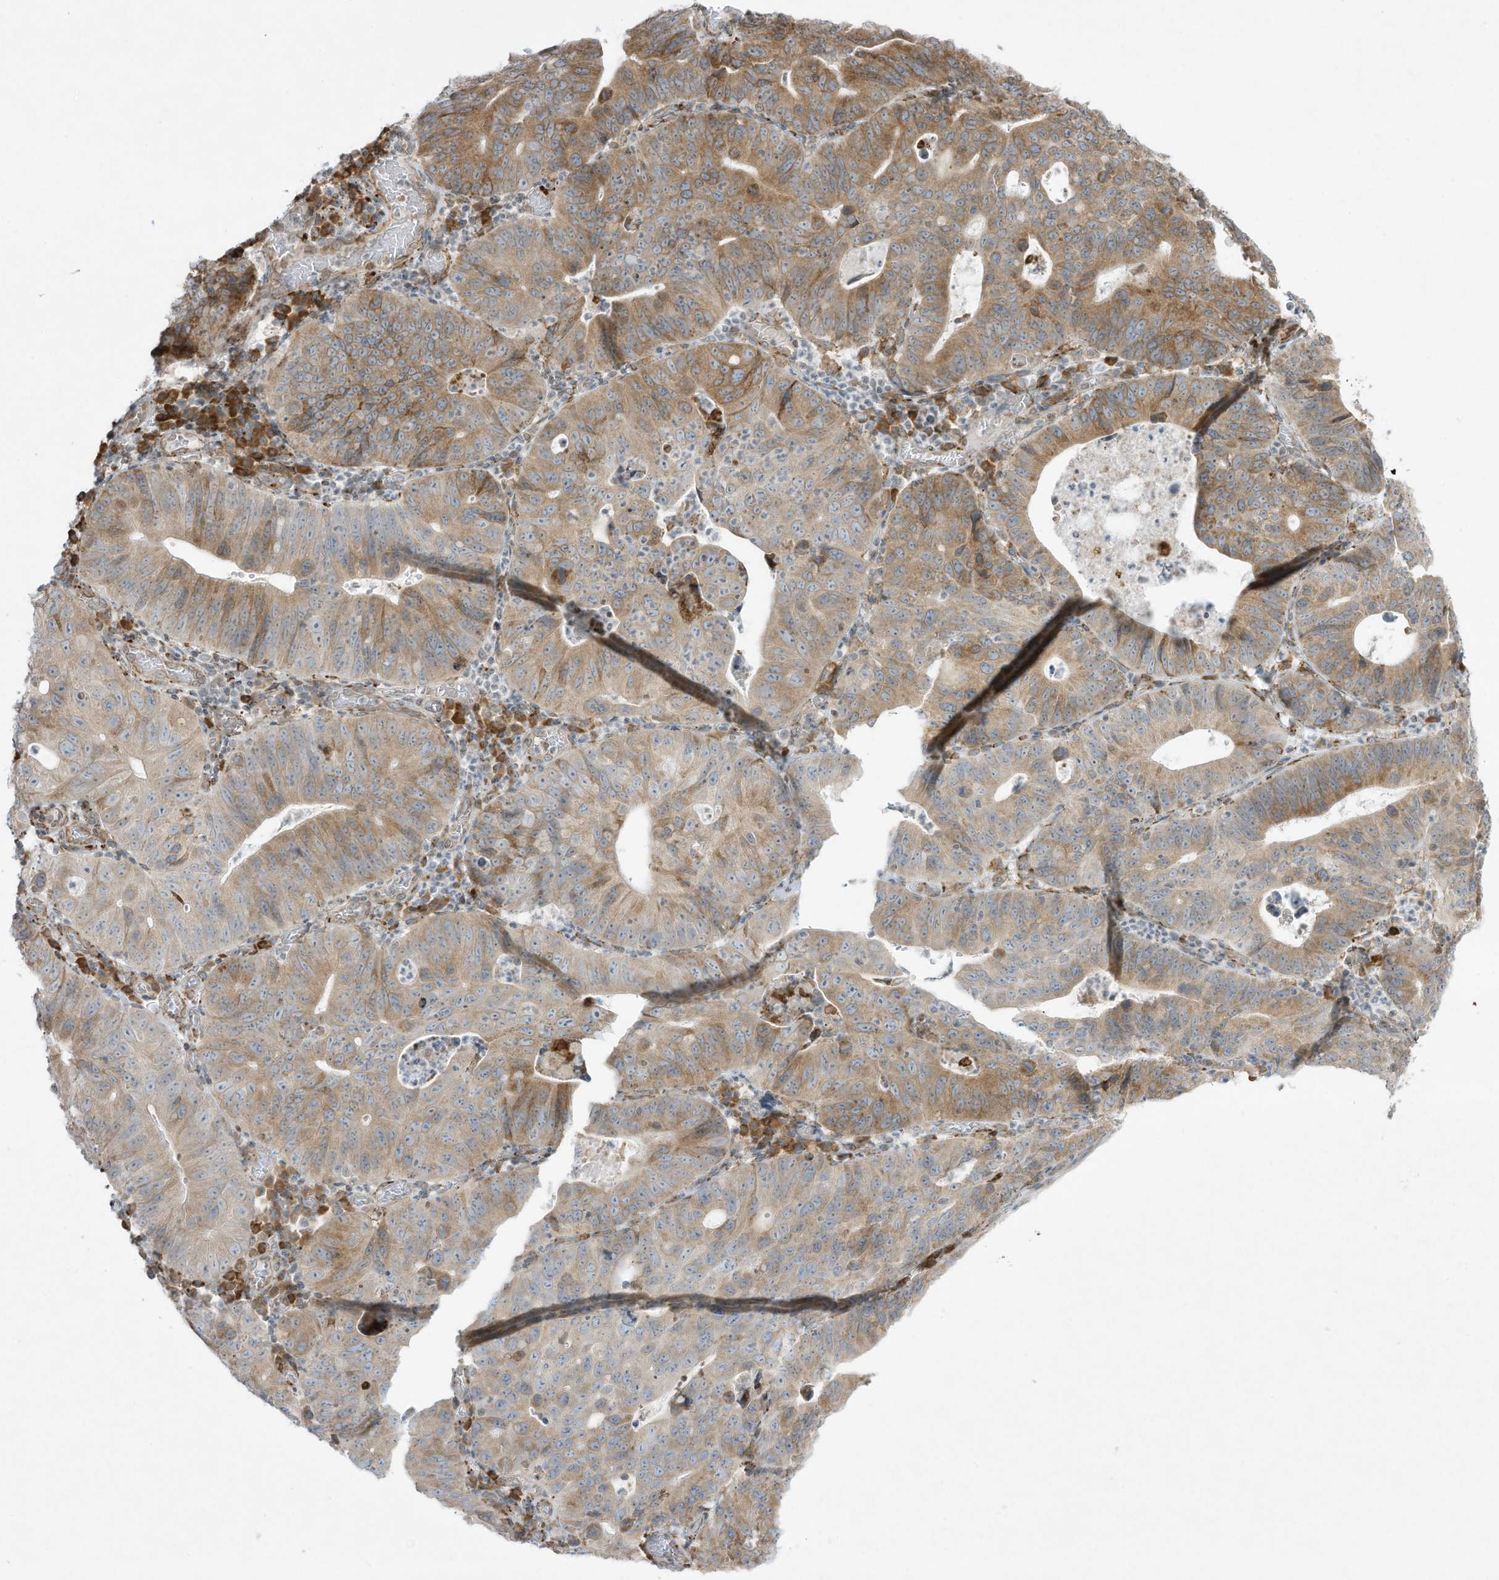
{"staining": {"intensity": "moderate", "quantity": ">75%", "location": "cytoplasmic/membranous"}, "tissue": "stomach cancer", "cell_type": "Tumor cells", "image_type": "cancer", "snomed": [{"axis": "morphology", "description": "Adenocarcinoma, NOS"}, {"axis": "topography", "description": "Stomach"}], "caption": "A high-resolution image shows immunohistochemistry staining of stomach cancer (adenocarcinoma), which exhibits moderate cytoplasmic/membranous expression in about >75% of tumor cells.", "gene": "PTK6", "patient": {"sex": "male", "age": 59}}